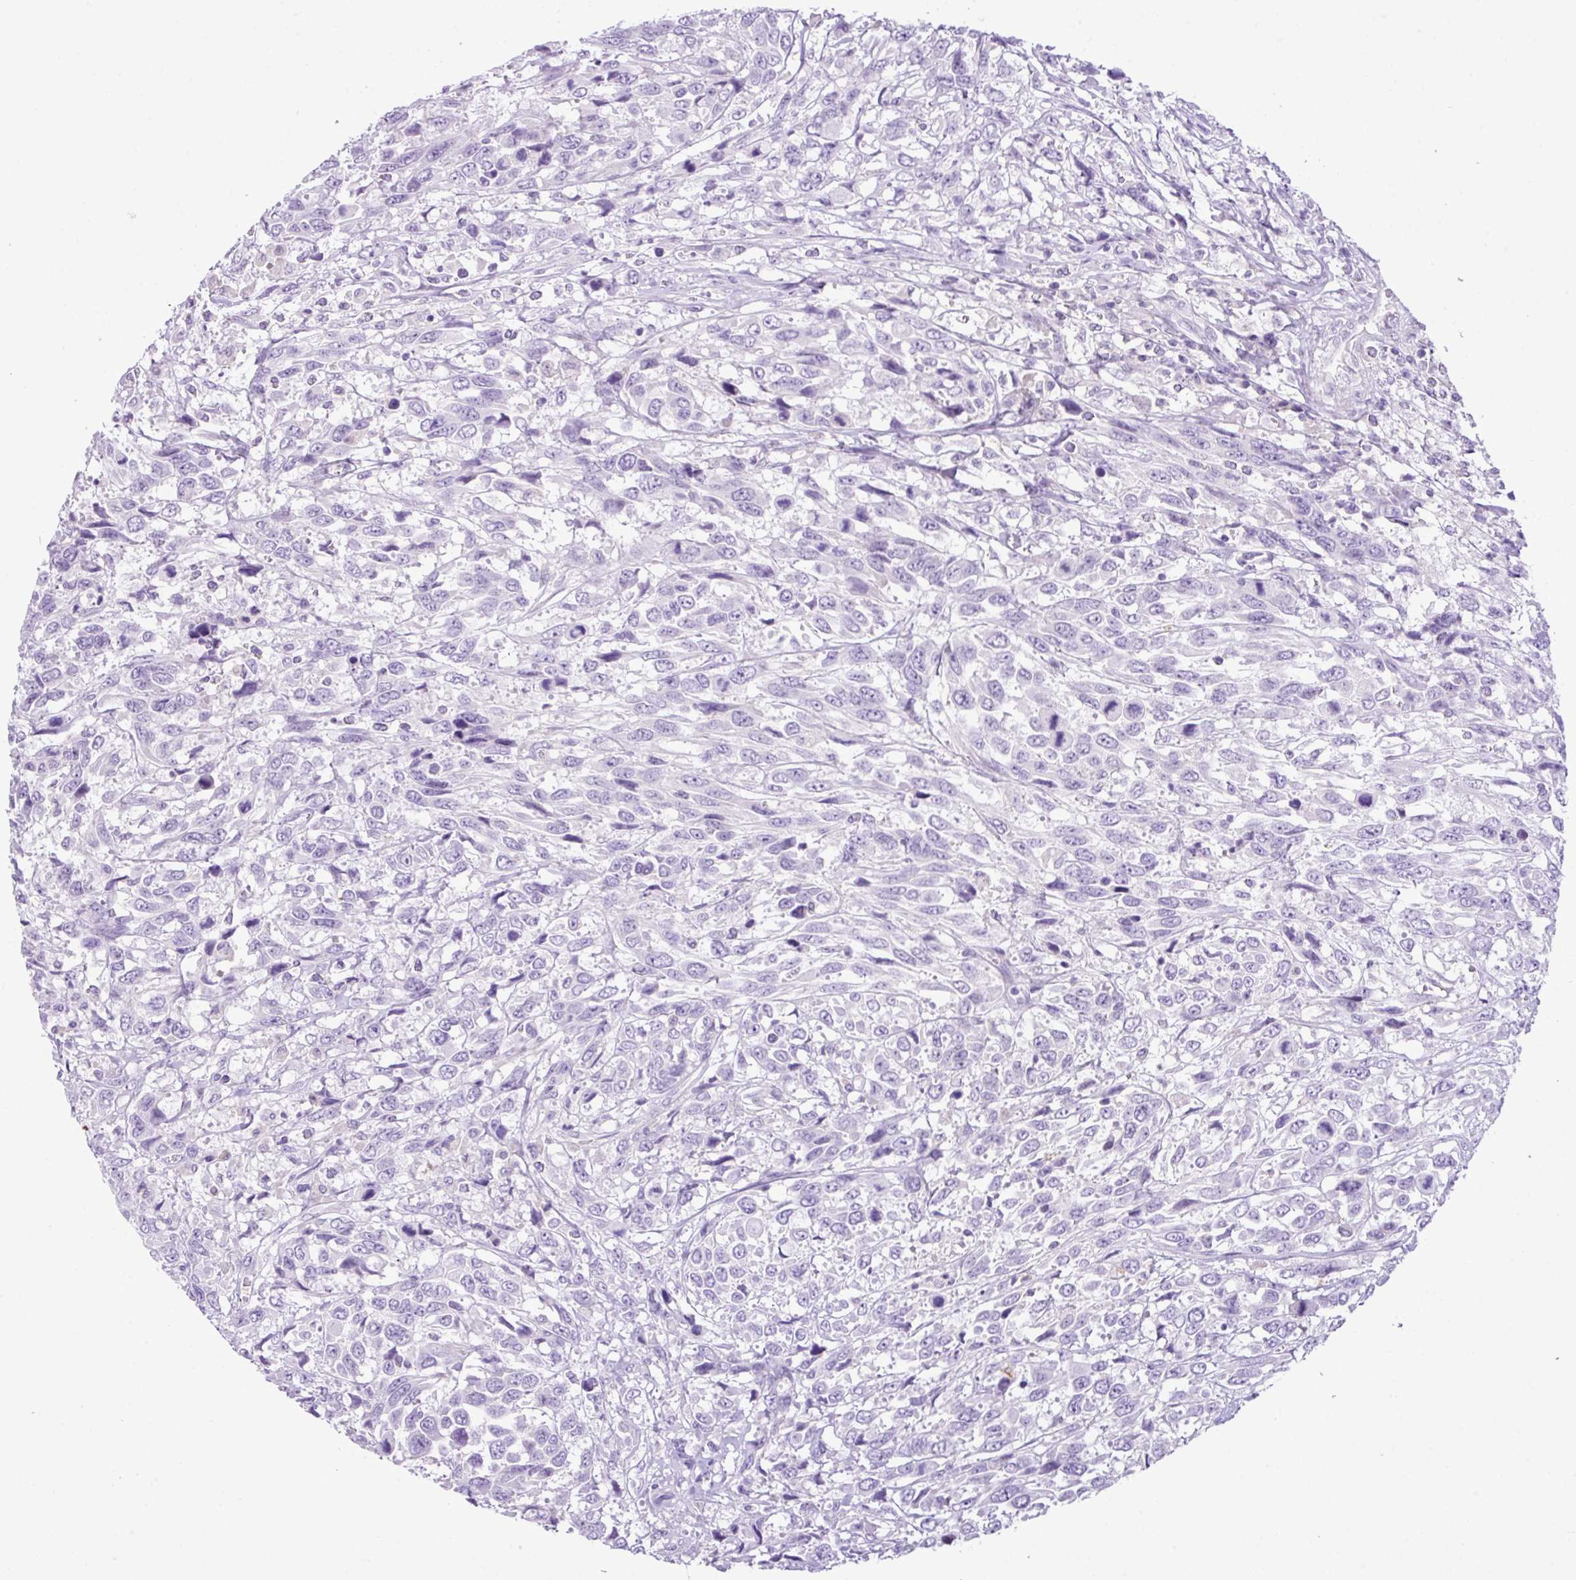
{"staining": {"intensity": "negative", "quantity": "none", "location": "none"}, "tissue": "urothelial cancer", "cell_type": "Tumor cells", "image_type": "cancer", "snomed": [{"axis": "morphology", "description": "Urothelial carcinoma, High grade"}, {"axis": "topography", "description": "Urinary bladder"}], "caption": "Tumor cells are negative for protein expression in human urothelial carcinoma (high-grade). (Stains: DAB immunohistochemistry with hematoxylin counter stain, Microscopy: brightfield microscopy at high magnification).", "gene": "HTR3E", "patient": {"sex": "female", "age": 70}}